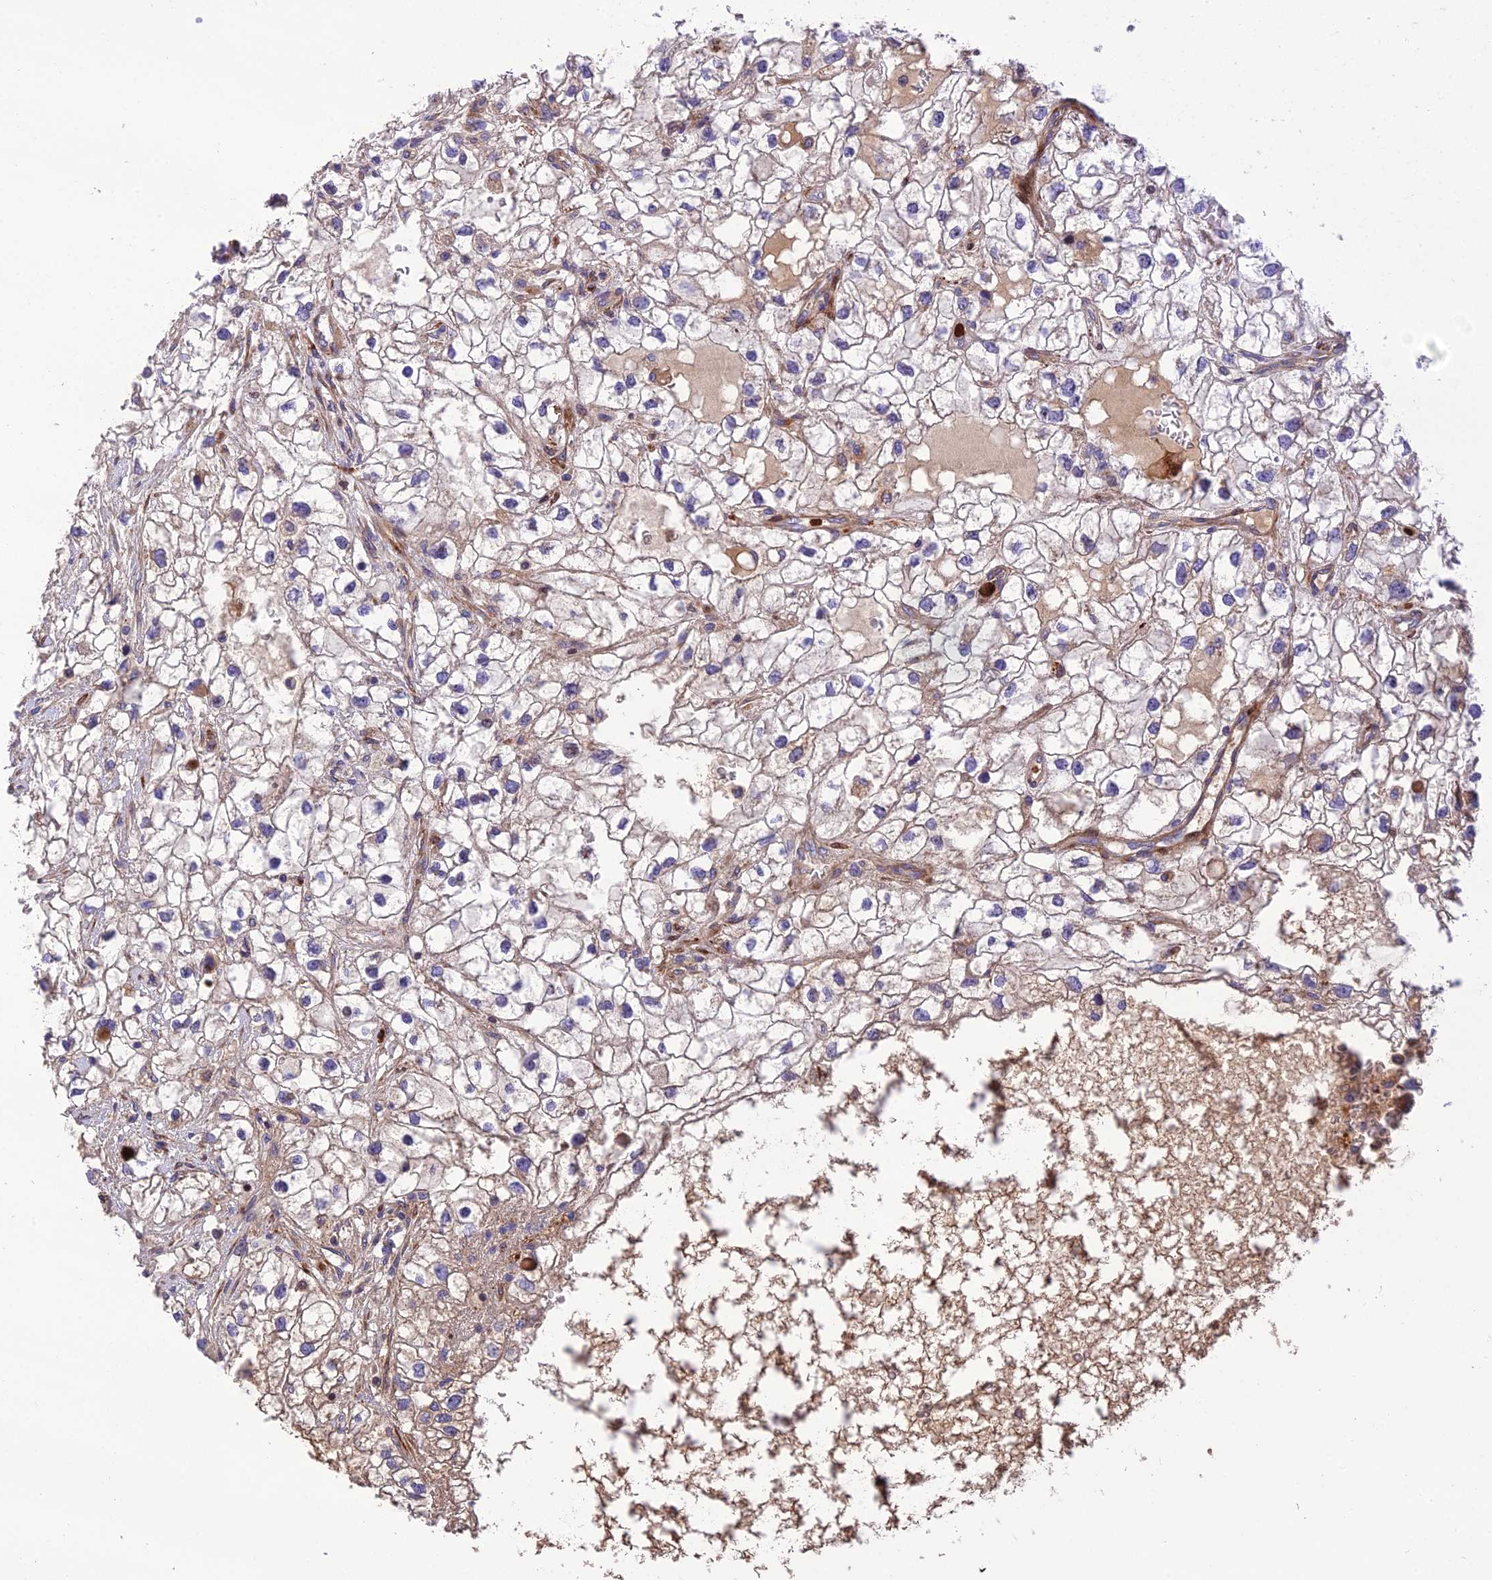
{"staining": {"intensity": "negative", "quantity": "none", "location": "none"}, "tissue": "renal cancer", "cell_type": "Tumor cells", "image_type": "cancer", "snomed": [{"axis": "morphology", "description": "Adenocarcinoma, NOS"}, {"axis": "topography", "description": "Kidney"}], "caption": "Protein analysis of renal cancer (adenocarcinoma) exhibits no significant expression in tumor cells.", "gene": "CPSF4L", "patient": {"sex": "male", "age": 59}}